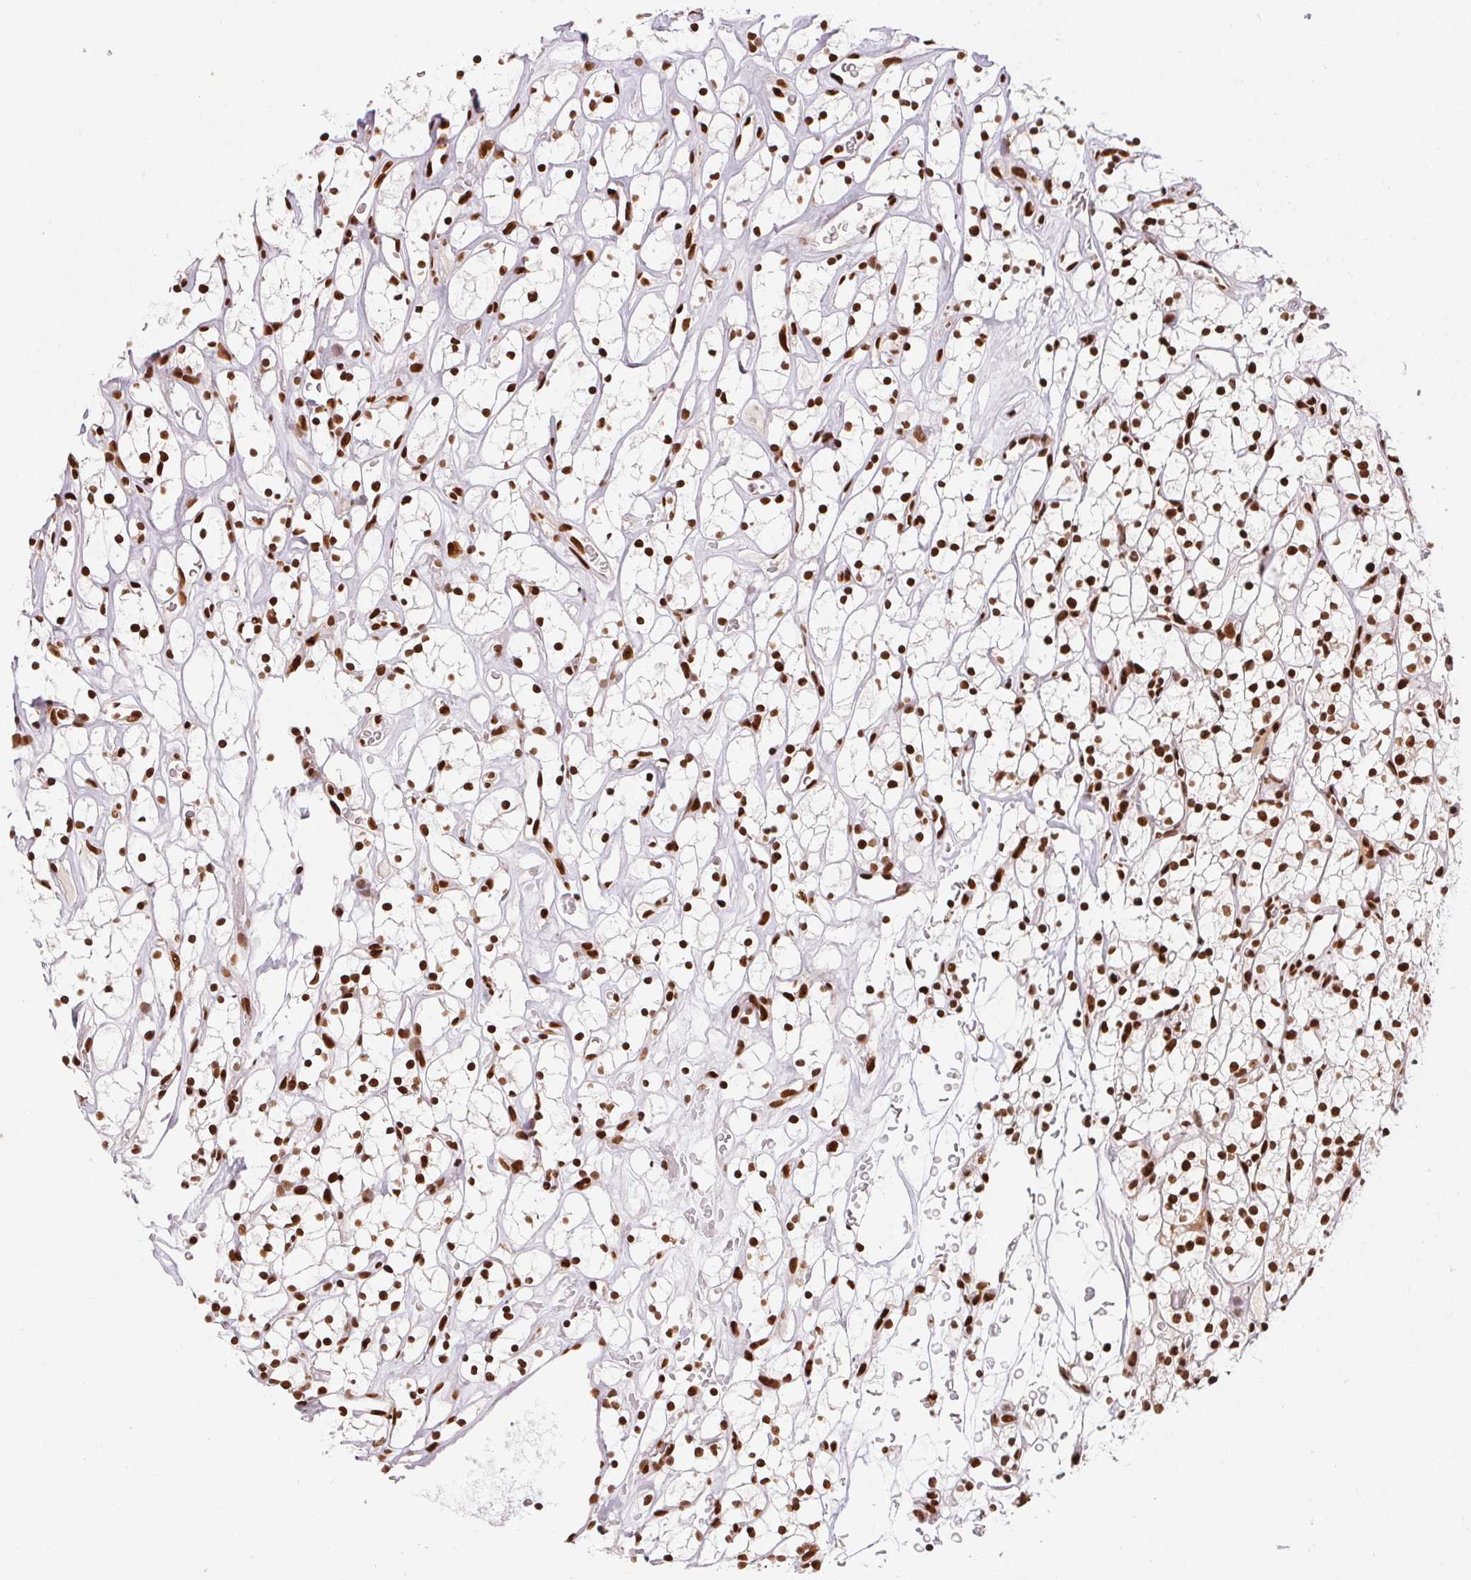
{"staining": {"intensity": "strong", "quantity": ">75%", "location": "nuclear"}, "tissue": "renal cancer", "cell_type": "Tumor cells", "image_type": "cancer", "snomed": [{"axis": "morphology", "description": "Adenocarcinoma, NOS"}, {"axis": "topography", "description": "Kidney"}], "caption": "IHC micrograph of human renal cancer (adenocarcinoma) stained for a protein (brown), which reveals high levels of strong nuclear staining in about >75% of tumor cells.", "gene": "ZNF80", "patient": {"sex": "female", "age": 64}}